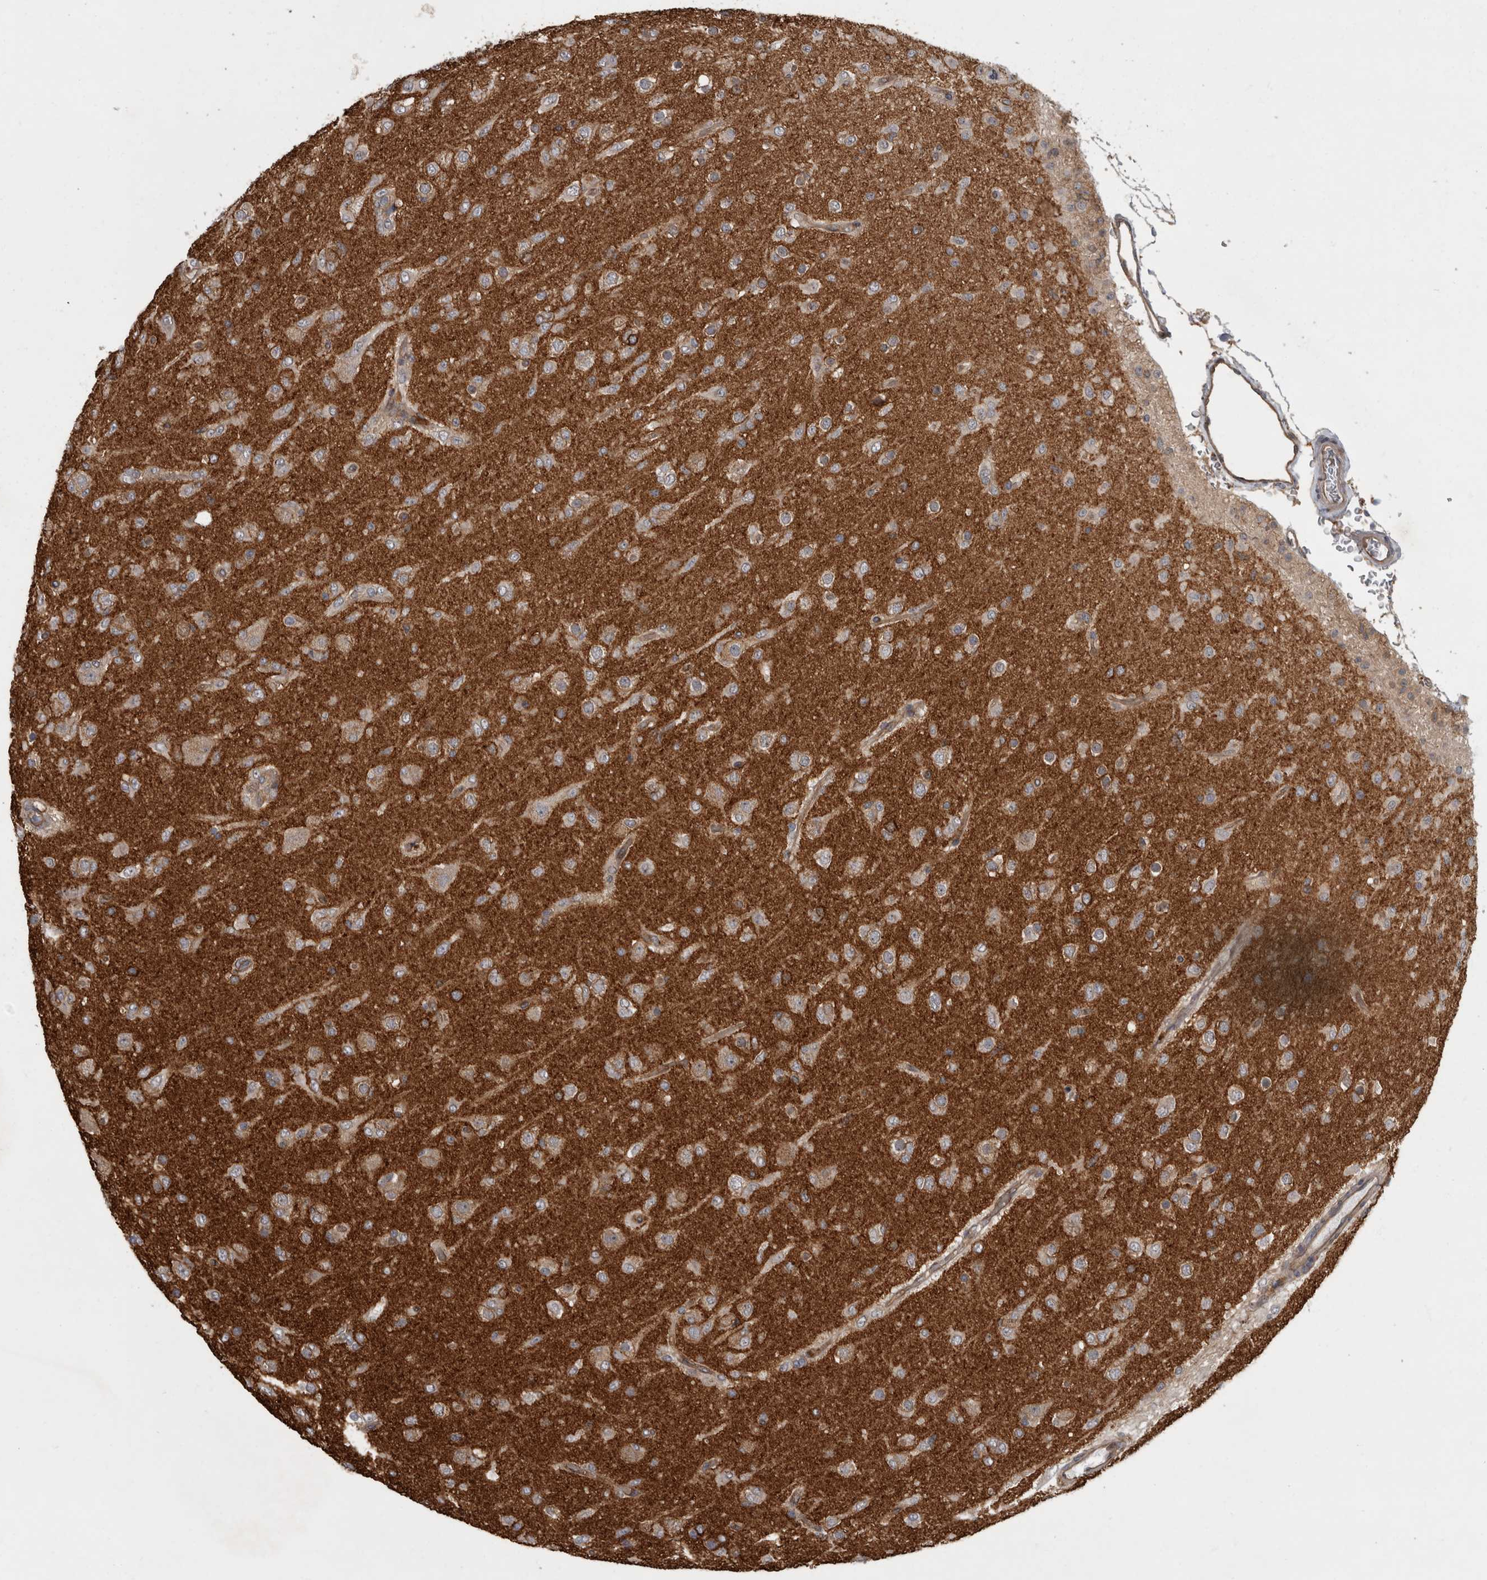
{"staining": {"intensity": "moderate", "quantity": "25%-75%", "location": "cytoplasmic/membranous"}, "tissue": "glioma", "cell_type": "Tumor cells", "image_type": "cancer", "snomed": [{"axis": "morphology", "description": "Glioma, malignant, Low grade"}, {"axis": "topography", "description": "Brain"}], "caption": "Low-grade glioma (malignant) tissue displays moderate cytoplasmic/membranous staining in about 25%-75% of tumor cells, visualized by immunohistochemistry.", "gene": "VEGFD", "patient": {"sex": "male", "age": 65}}